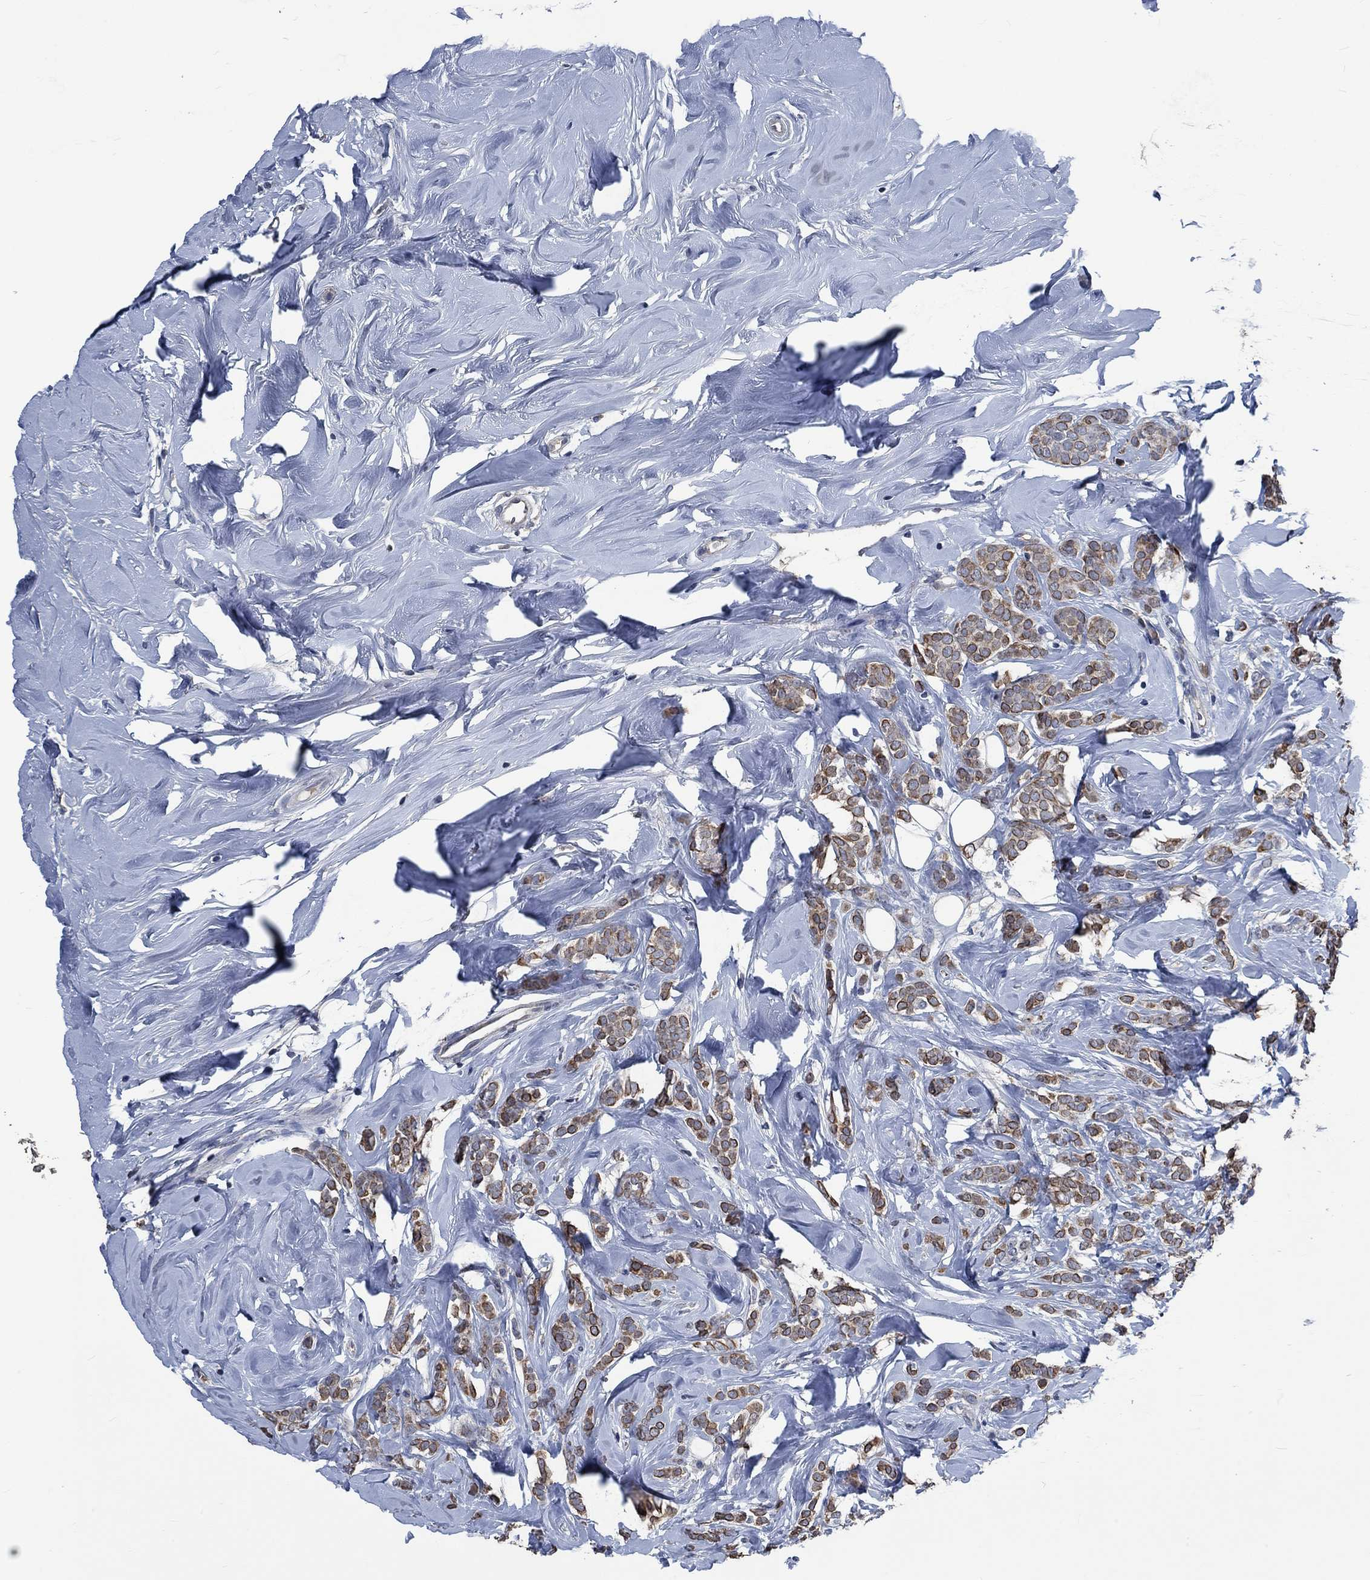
{"staining": {"intensity": "strong", "quantity": ">75%", "location": "cytoplasmic/membranous"}, "tissue": "breast cancer", "cell_type": "Tumor cells", "image_type": "cancer", "snomed": [{"axis": "morphology", "description": "Lobular carcinoma"}, {"axis": "topography", "description": "Breast"}], "caption": "The histopathology image exhibits a brown stain indicating the presence of a protein in the cytoplasmic/membranous of tumor cells in lobular carcinoma (breast).", "gene": "OBSCN", "patient": {"sex": "female", "age": 49}}